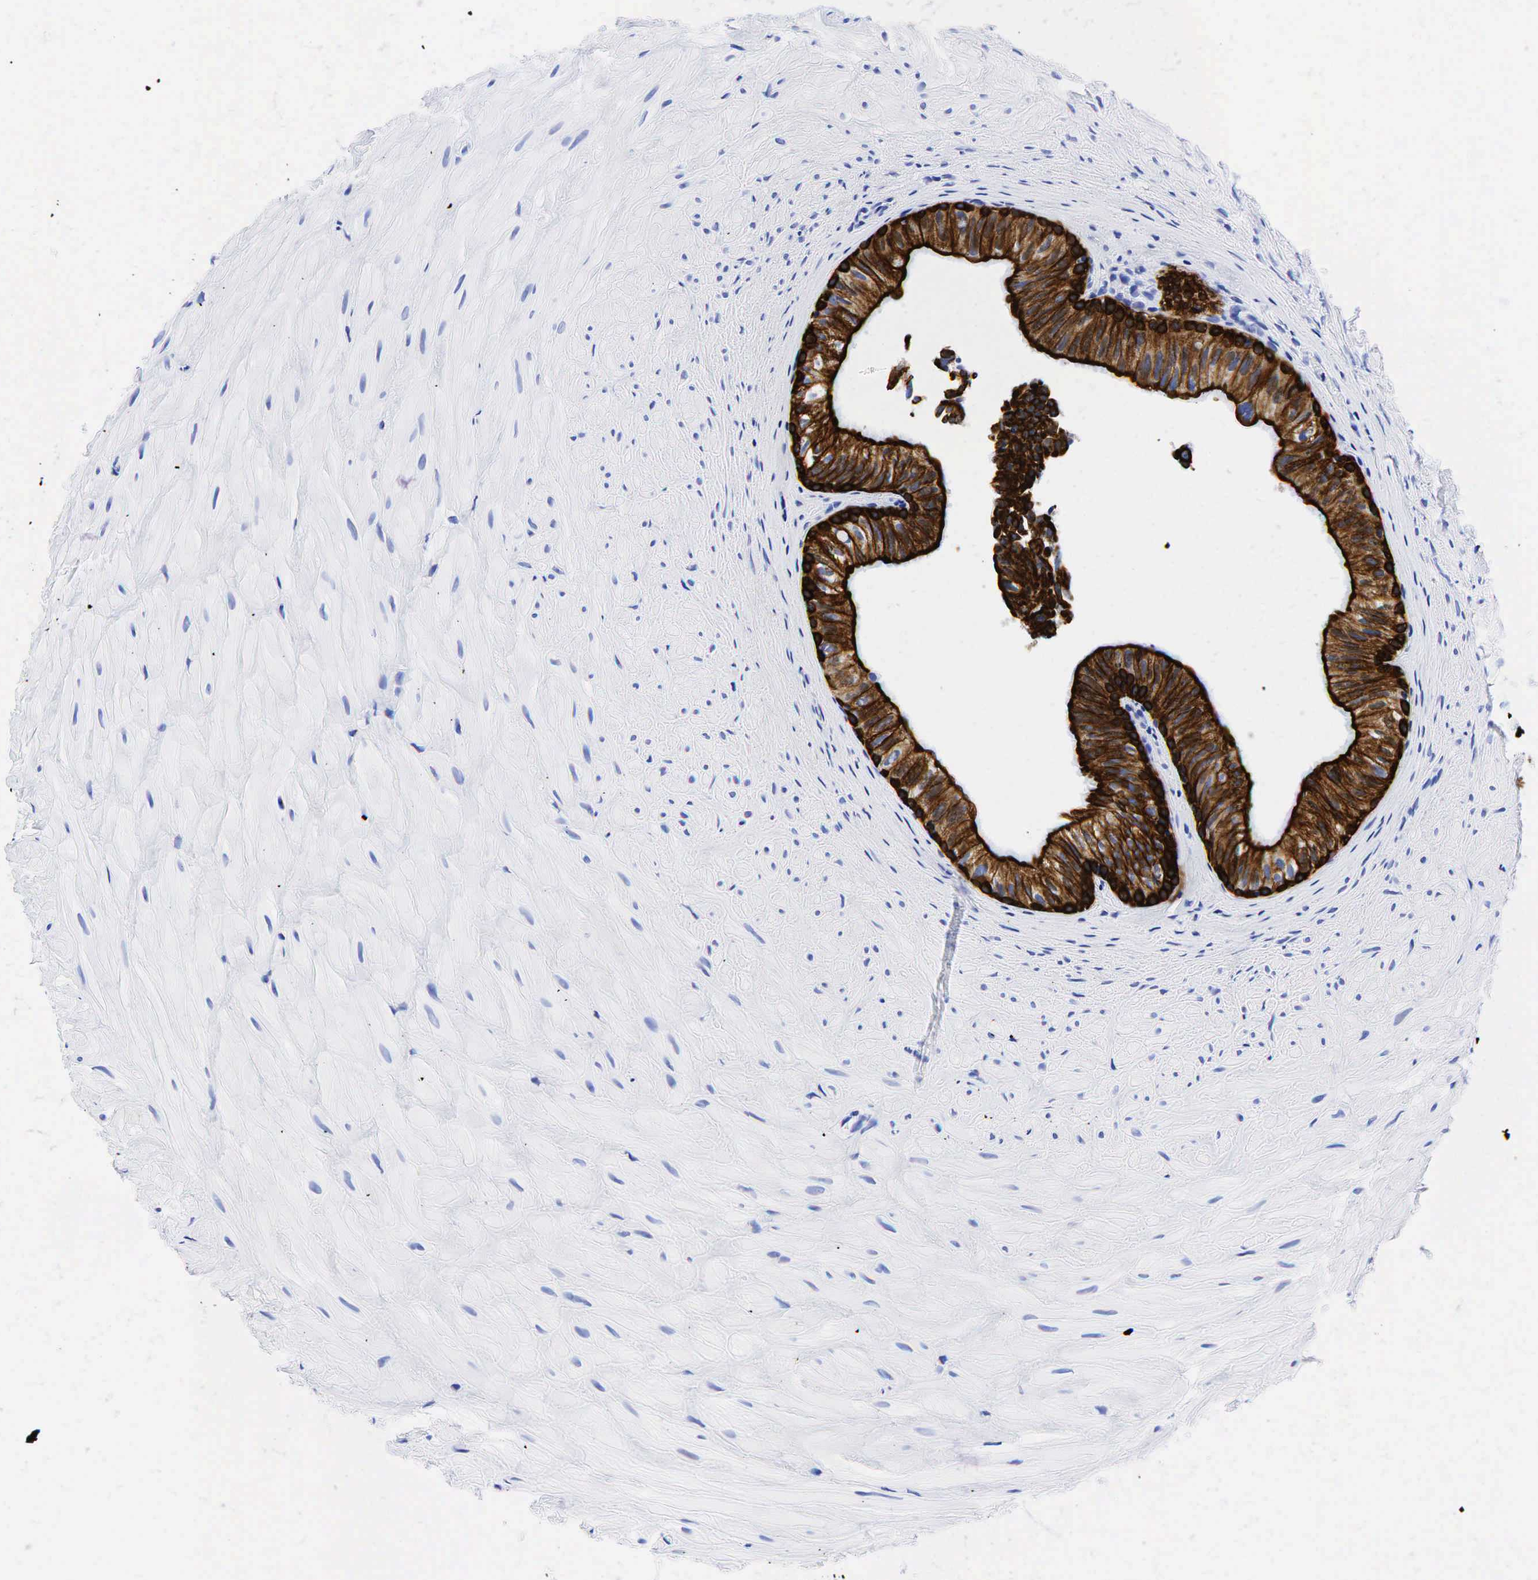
{"staining": {"intensity": "strong", "quantity": ">75%", "location": "cytoplasmic/membranous"}, "tissue": "epididymis", "cell_type": "Glandular cells", "image_type": "normal", "snomed": [{"axis": "morphology", "description": "Normal tissue, NOS"}, {"axis": "topography", "description": "Epididymis"}], "caption": "A brown stain shows strong cytoplasmic/membranous staining of a protein in glandular cells of benign human epididymis. (IHC, brightfield microscopy, high magnification).", "gene": "KRT19", "patient": {"sex": "male", "age": 37}}